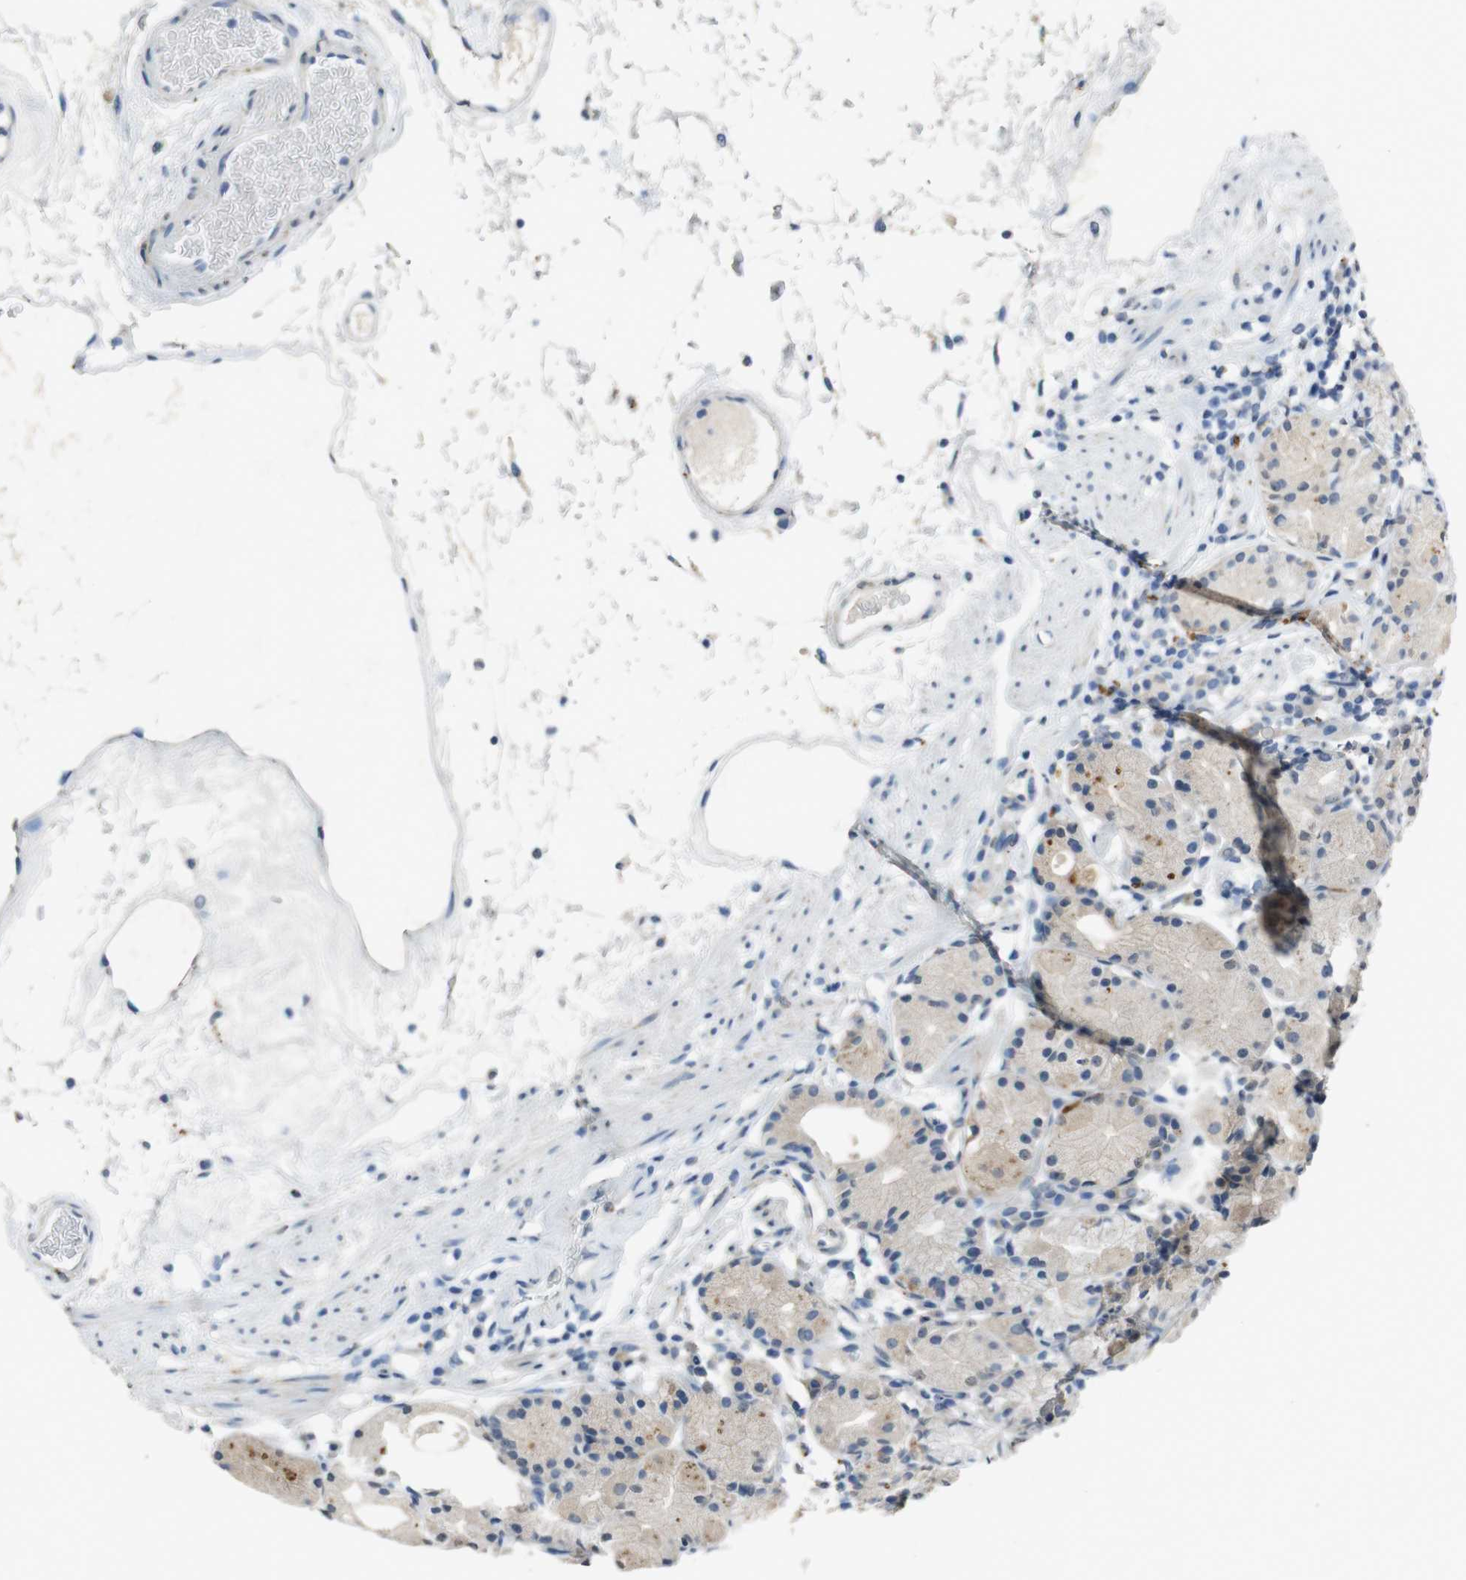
{"staining": {"intensity": "moderate", "quantity": "<25%", "location": "cytoplasmic/membranous"}, "tissue": "stomach", "cell_type": "Glandular cells", "image_type": "normal", "snomed": [{"axis": "morphology", "description": "Normal tissue, NOS"}, {"axis": "topography", "description": "Stomach"}, {"axis": "topography", "description": "Stomach, lower"}], "caption": "Stomach stained with DAB (3,3'-diaminobenzidine) immunohistochemistry (IHC) demonstrates low levels of moderate cytoplasmic/membranous positivity in approximately <25% of glandular cells.", "gene": "STBD1", "patient": {"sex": "female", "age": 75}}